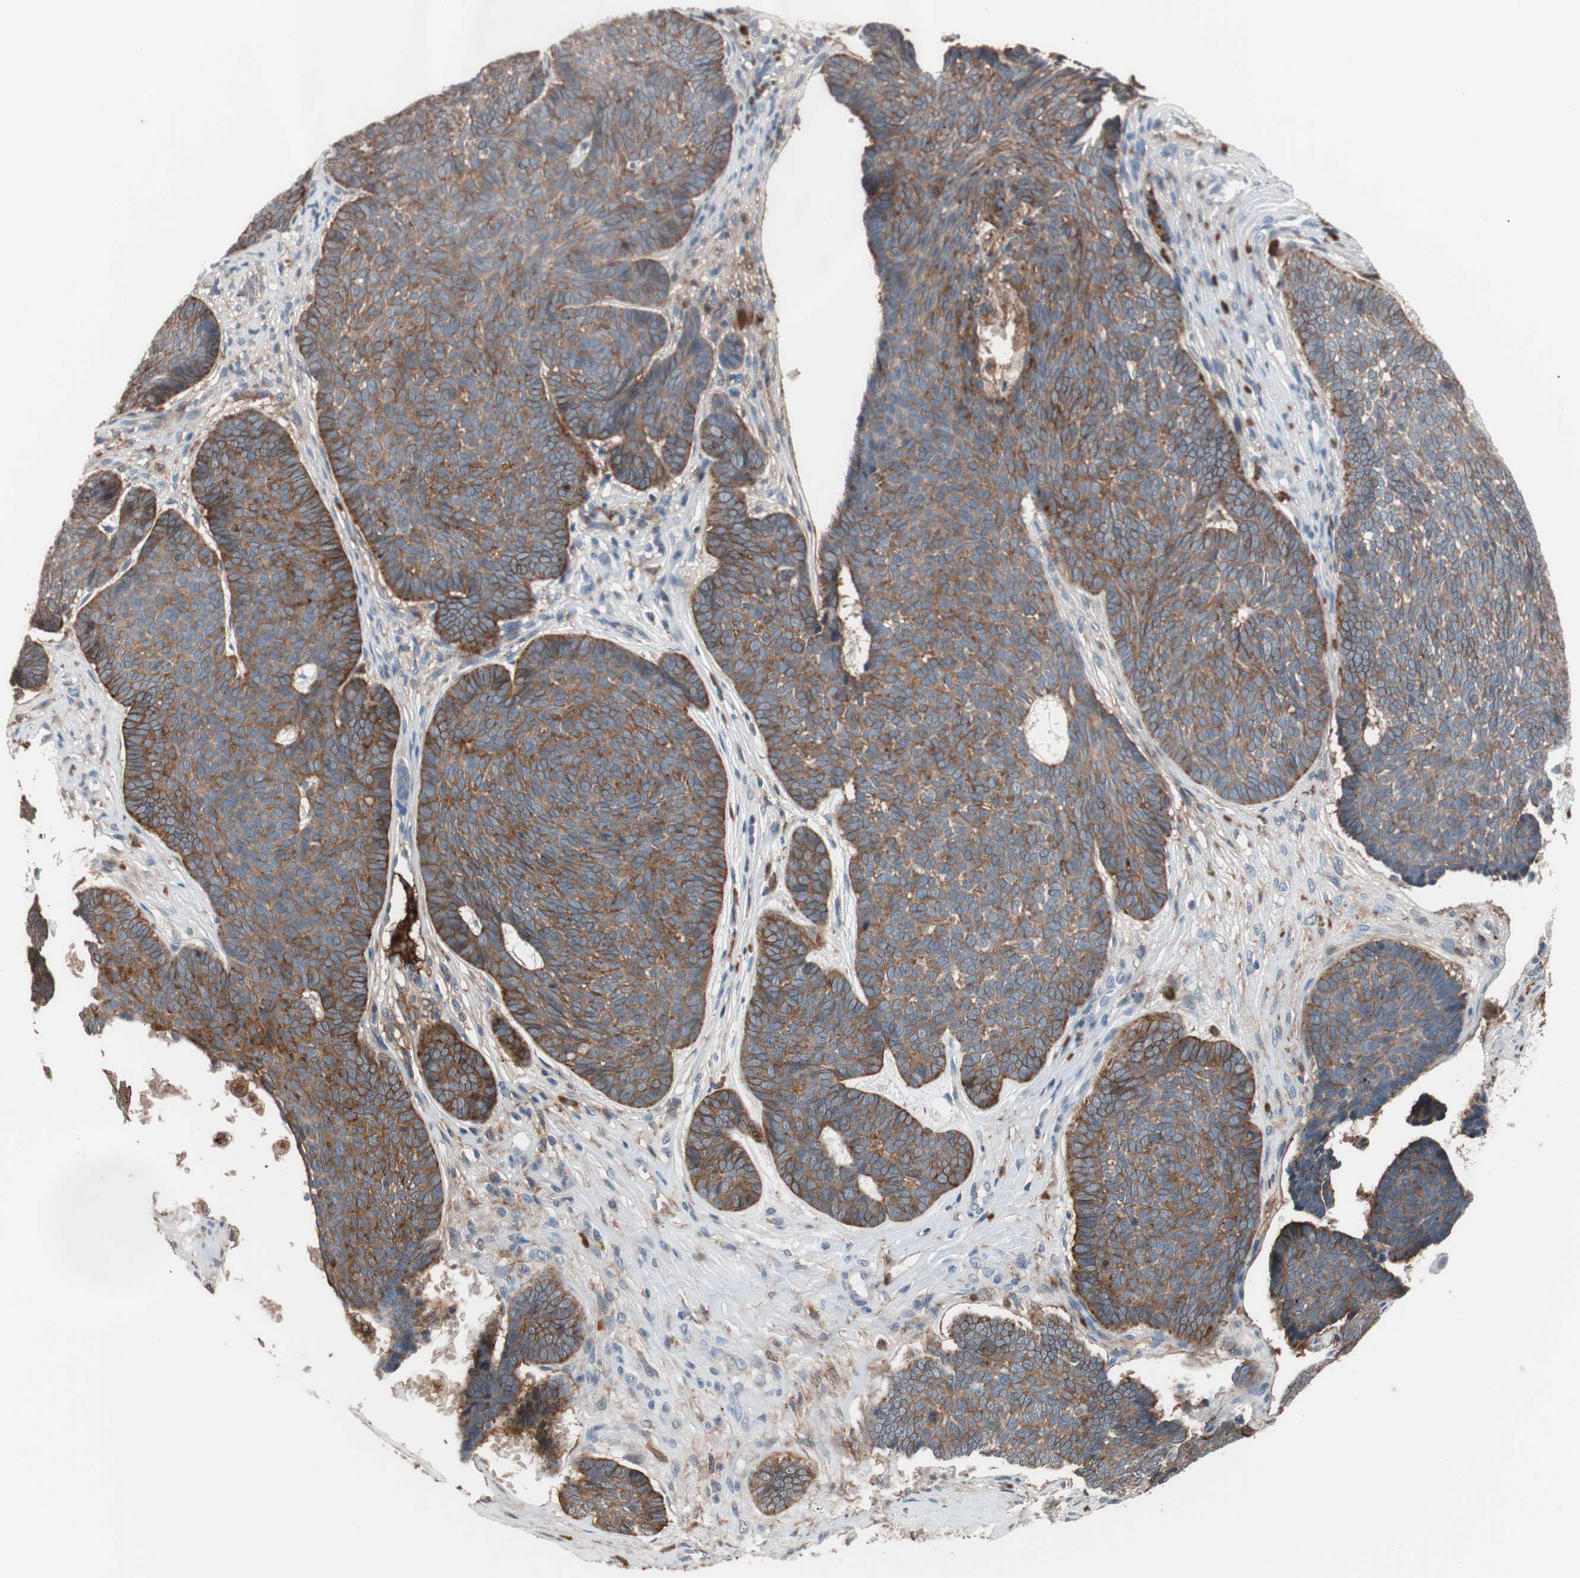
{"staining": {"intensity": "moderate", "quantity": ">75%", "location": "cytoplasmic/membranous"}, "tissue": "skin cancer", "cell_type": "Tumor cells", "image_type": "cancer", "snomed": [{"axis": "morphology", "description": "Basal cell carcinoma"}, {"axis": "topography", "description": "Skin"}], "caption": "An IHC micrograph of tumor tissue is shown. Protein staining in brown labels moderate cytoplasmic/membranous positivity in skin cancer within tumor cells. The staining is performed using DAB (3,3'-diaminobenzidine) brown chromogen to label protein expression. The nuclei are counter-stained blue using hematoxylin.", "gene": "LITAF", "patient": {"sex": "male", "age": 84}}